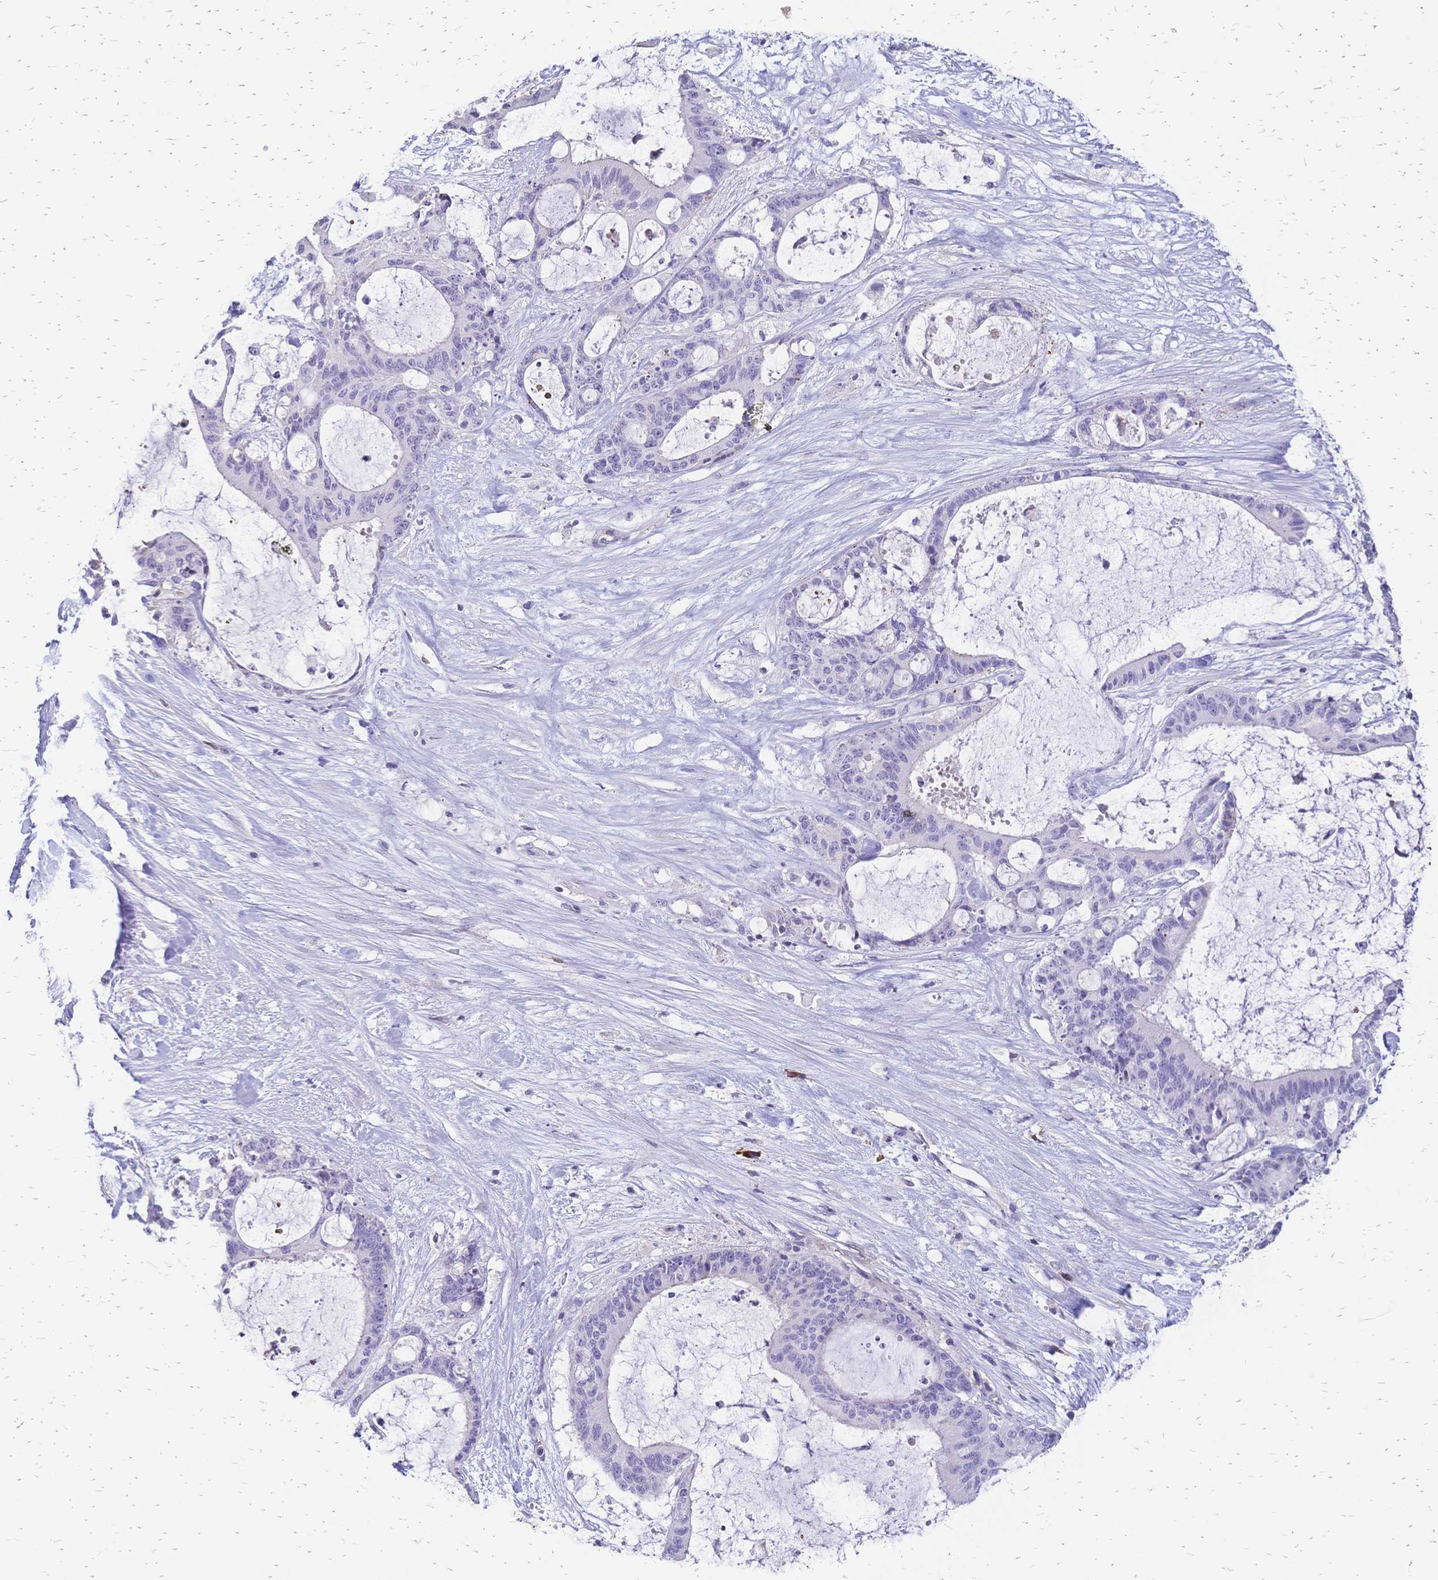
{"staining": {"intensity": "negative", "quantity": "none", "location": "none"}, "tissue": "liver cancer", "cell_type": "Tumor cells", "image_type": "cancer", "snomed": [{"axis": "morphology", "description": "Normal tissue, NOS"}, {"axis": "morphology", "description": "Cholangiocarcinoma"}, {"axis": "topography", "description": "Liver"}, {"axis": "topography", "description": "Peripheral nerve tissue"}], "caption": "Immunohistochemistry histopathology image of neoplastic tissue: liver cancer (cholangiocarcinoma) stained with DAB demonstrates no significant protein positivity in tumor cells.", "gene": "IL2RA", "patient": {"sex": "female", "age": 73}}